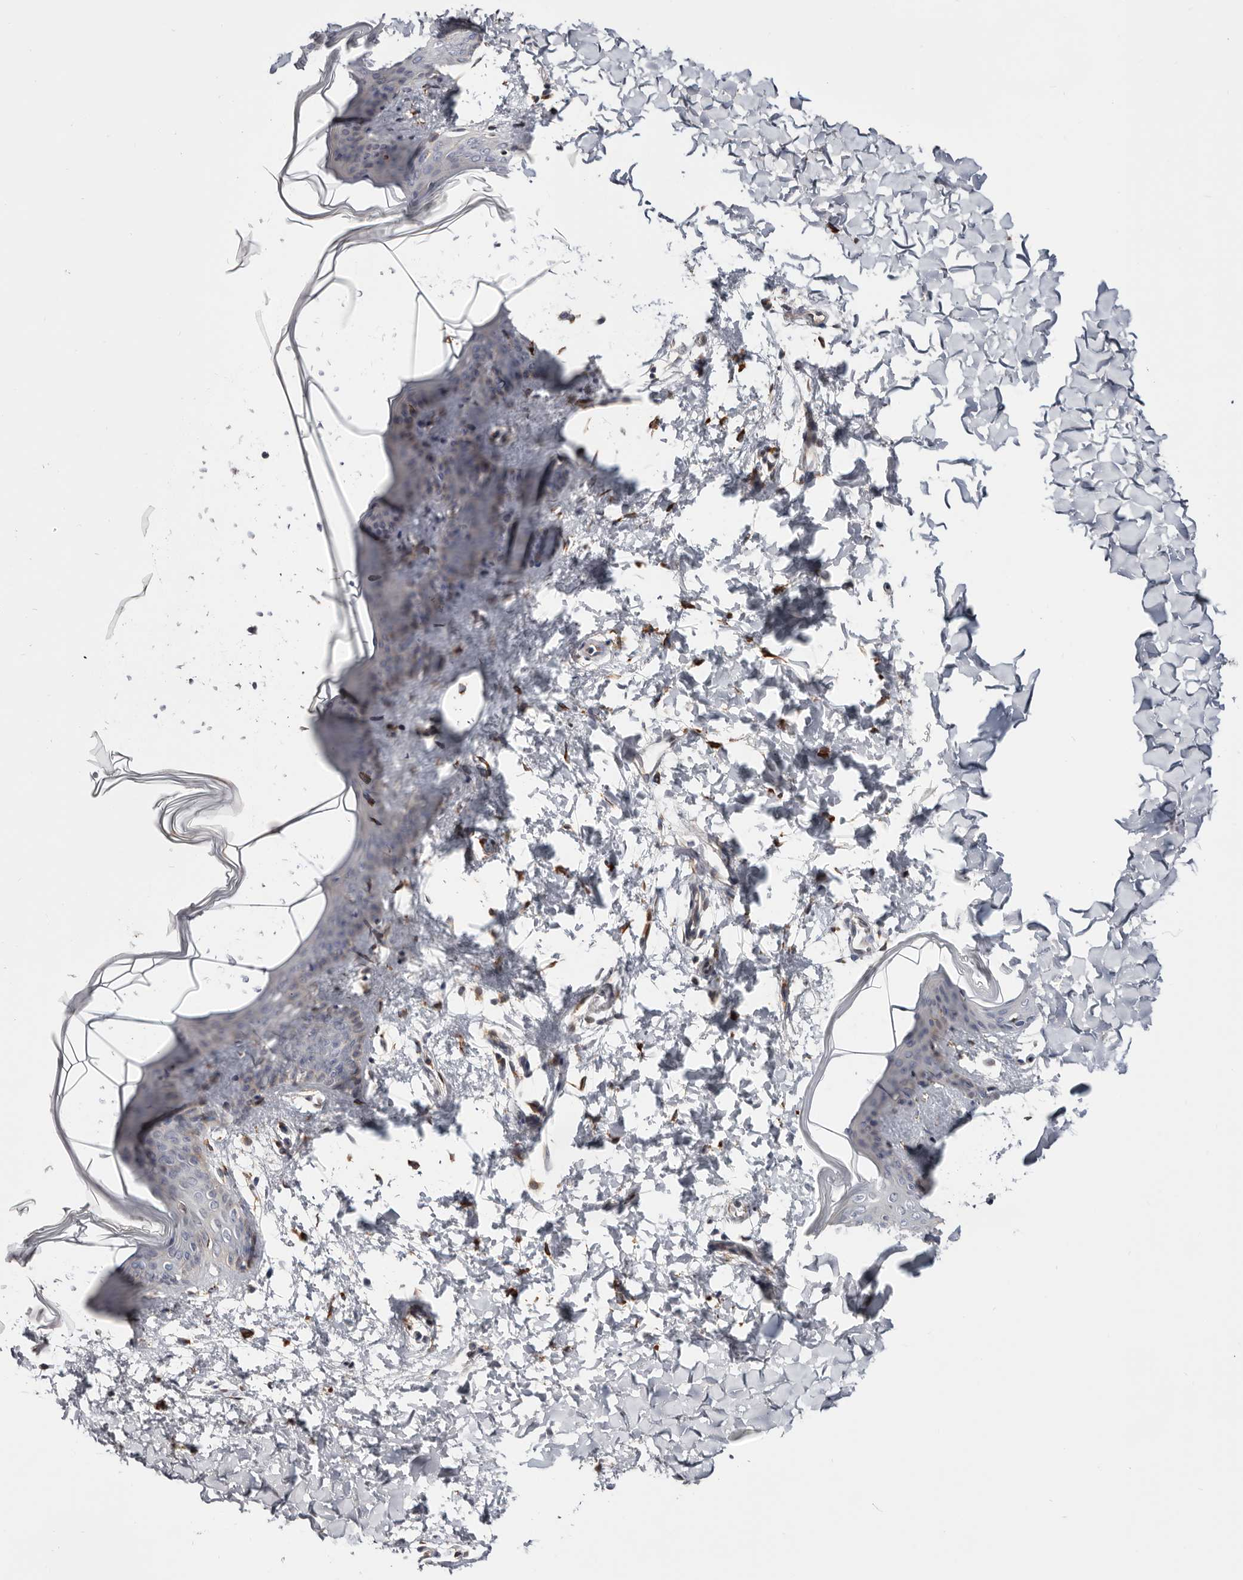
{"staining": {"intensity": "negative", "quantity": "none", "location": "none"}, "tissue": "skin", "cell_type": "Fibroblasts", "image_type": "normal", "snomed": [{"axis": "morphology", "description": "Normal tissue, NOS"}, {"axis": "topography", "description": "Skin"}], "caption": "Immunohistochemistry (IHC) micrograph of unremarkable skin: skin stained with DAB (3,3'-diaminobenzidine) shows no significant protein positivity in fibroblasts.", "gene": "USH1C", "patient": {"sex": "female", "age": 17}}